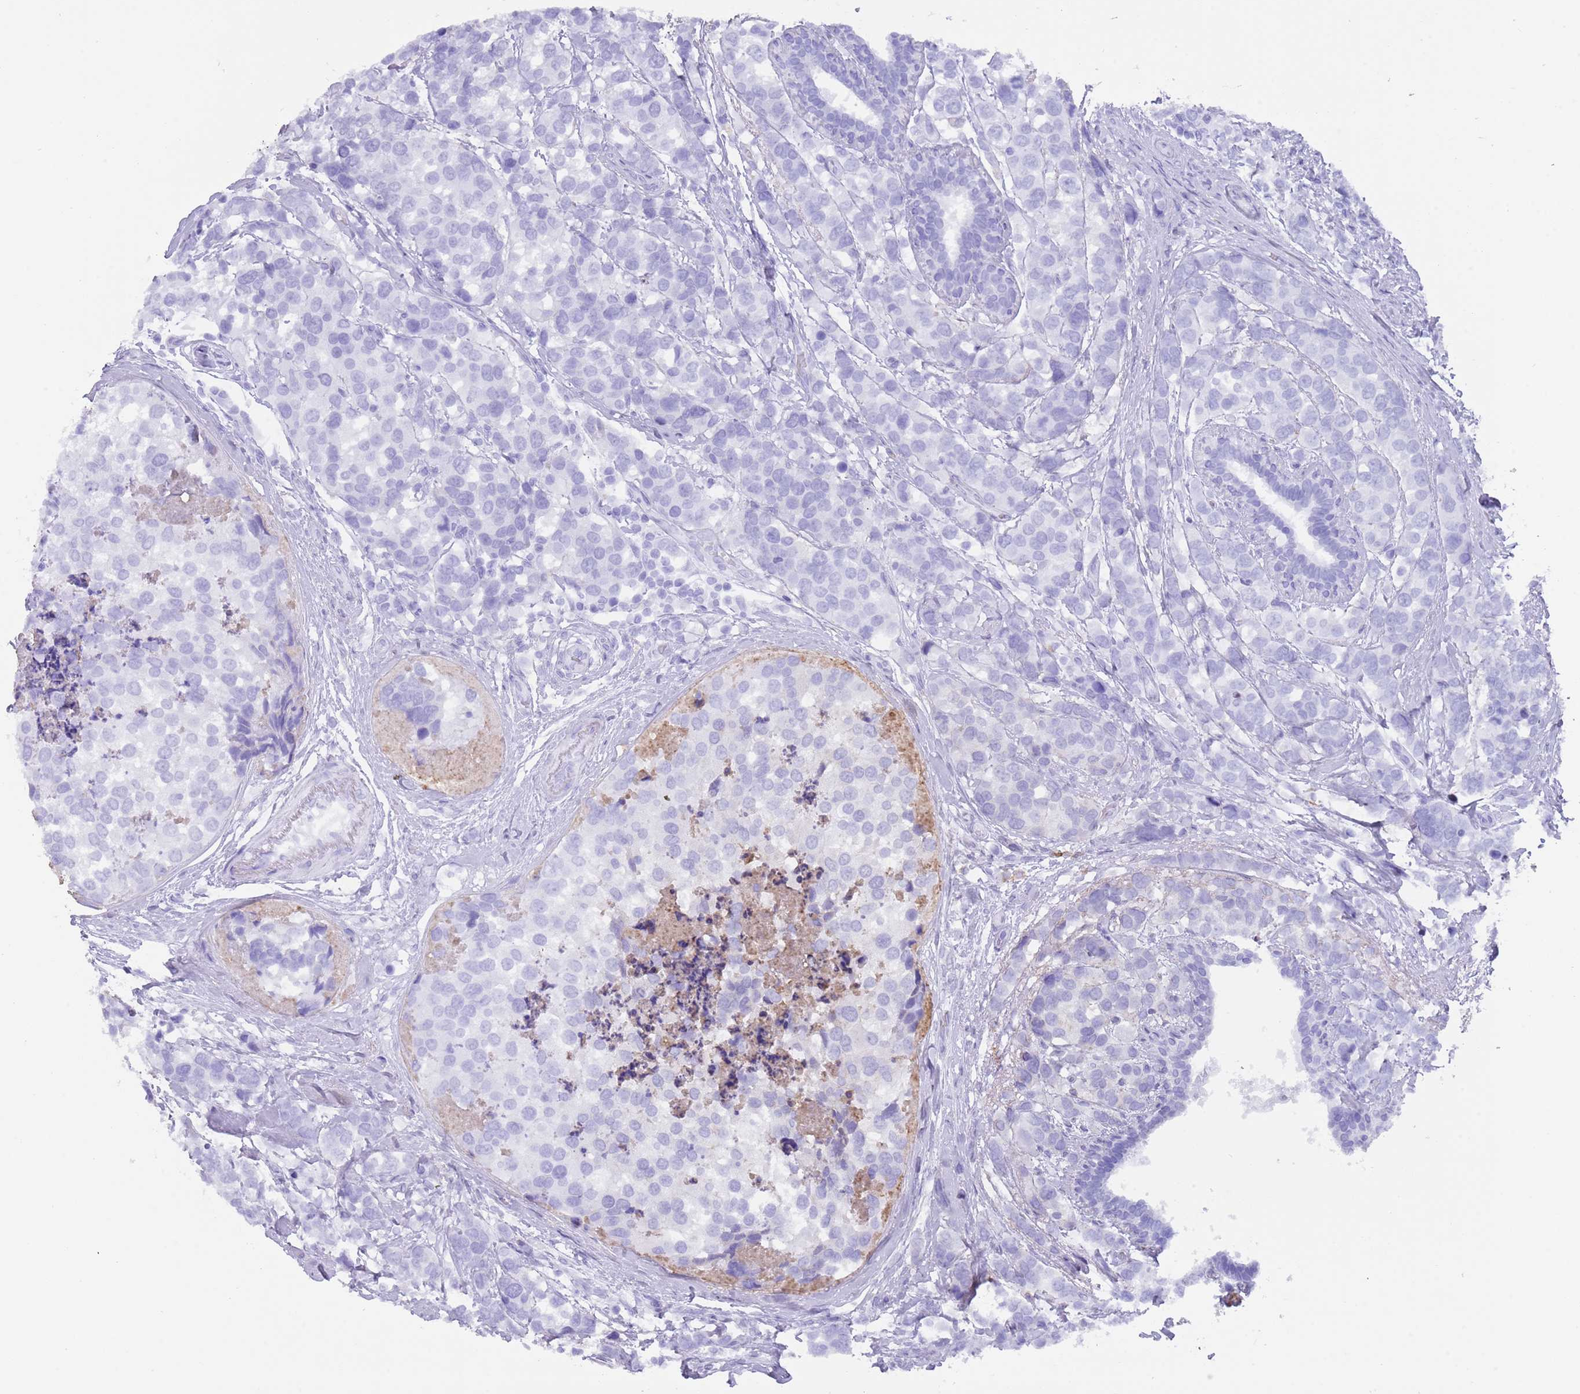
{"staining": {"intensity": "negative", "quantity": "none", "location": "none"}, "tissue": "breast cancer", "cell_type": "Tumor cells", "image_type": "cancer", "snomed": [{"axis": "morphology", "description": "Lobular carcinoma"}, {"axis": "topography", "description": "Breast"}], "caption": "Human breast cancer (lobular carcinoma) stained for a protein using immunohistochemistry demonstrates no expression in tumor cells.", "gene": "HDAC8", "patient": {"sex": "female", "age": 59}}